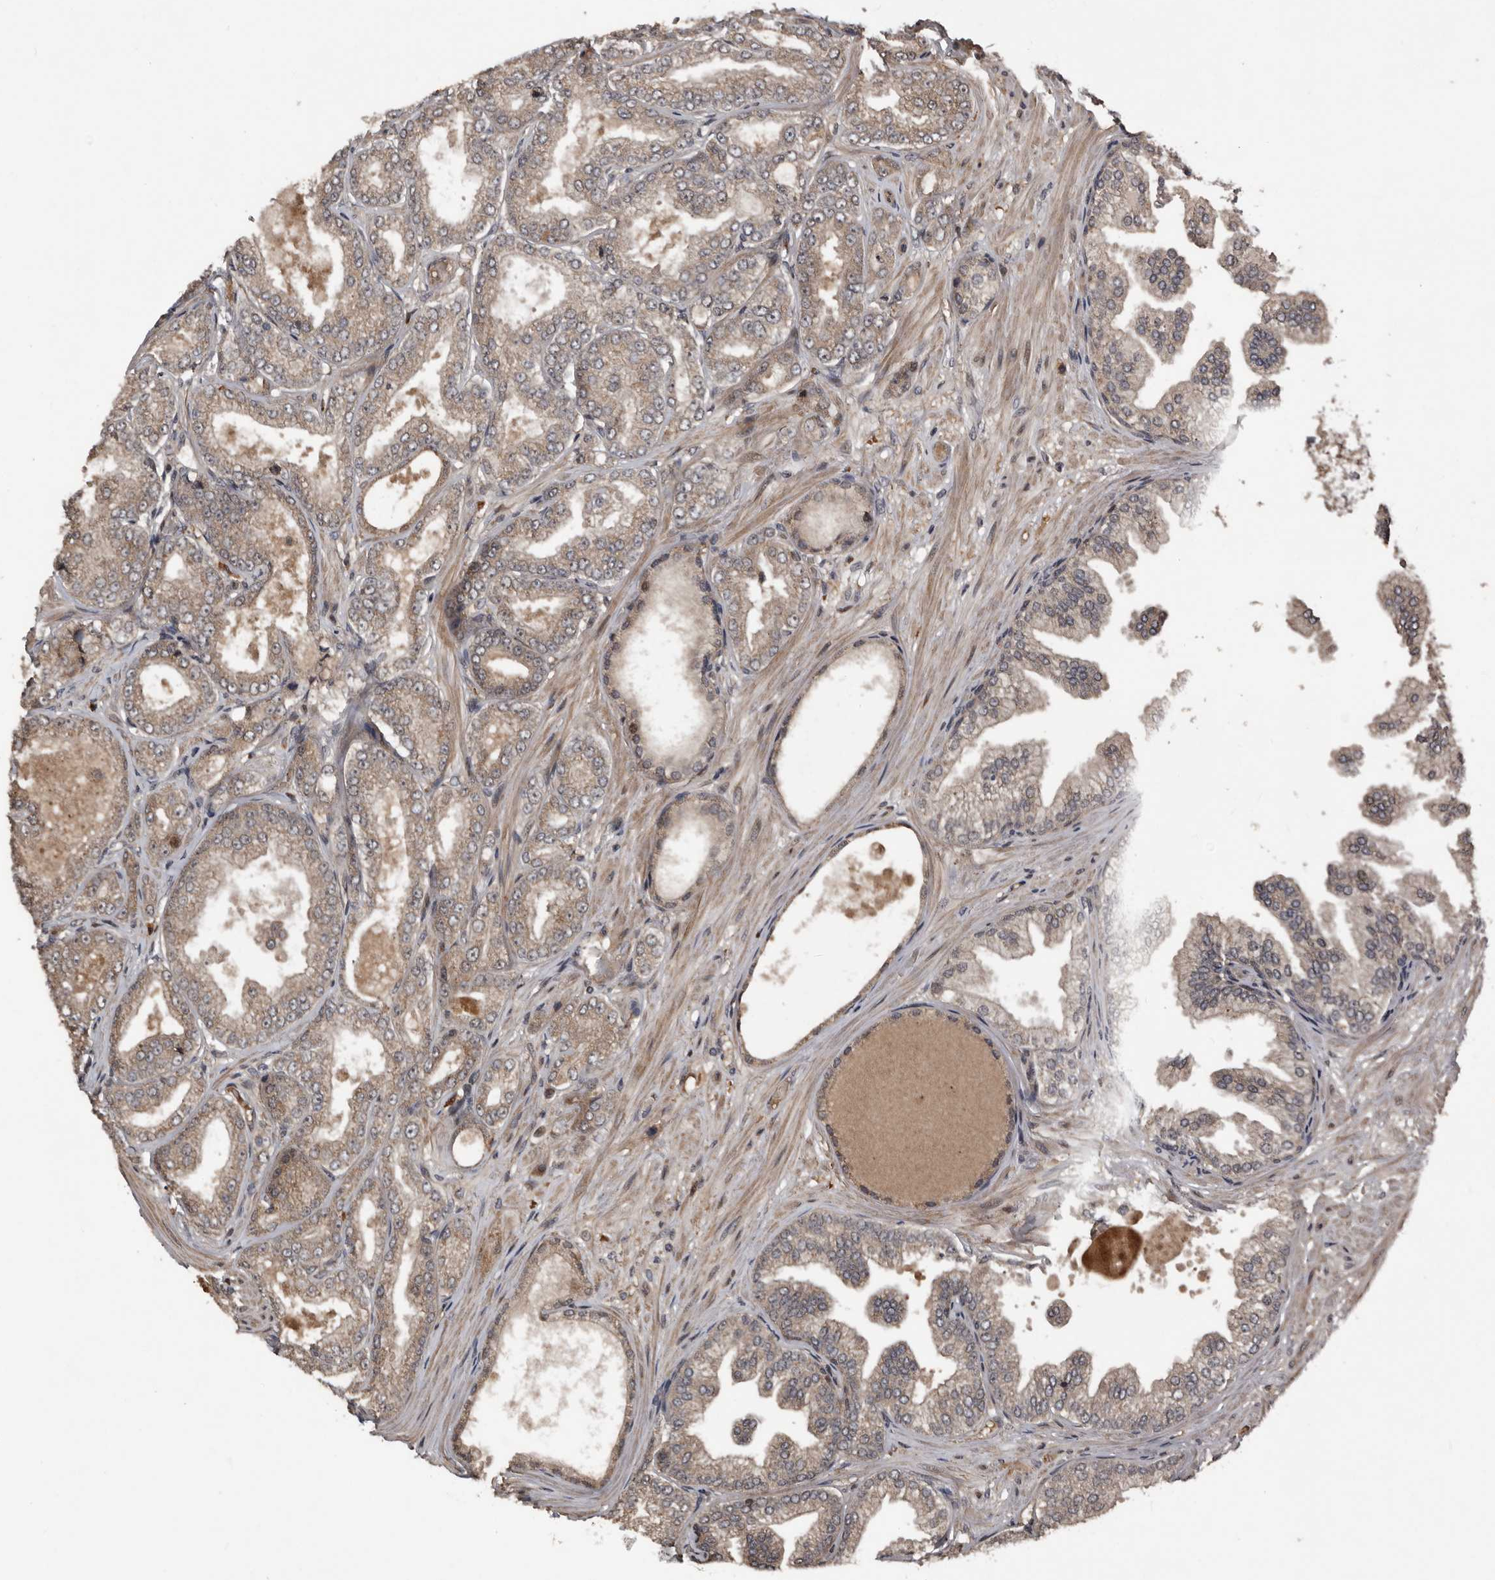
{"staining": {"intensity": "weak", "quantity": "25%-75%", "location": "cytoplasmic/membranous"}, "tissue": "prostate cancer", "cell_type": "Tumor cells", "image_type": "cancer", "snomed": [{"axis": "morphology", "description": "Adenocarcinoma, Low grade"}, {"axis": "topography", "description": "Prostate"}], "caption": "Approximately 25%-75% of tumor cells in human prostate cancer (adenocarcinoma (low-grade)) reveal weak cytoplasmic/membranous protein staining as visualized by brown immunohistochemical staining.", "gene": "SERTAD4", "patient": {"sex": "male", "age": 63}}